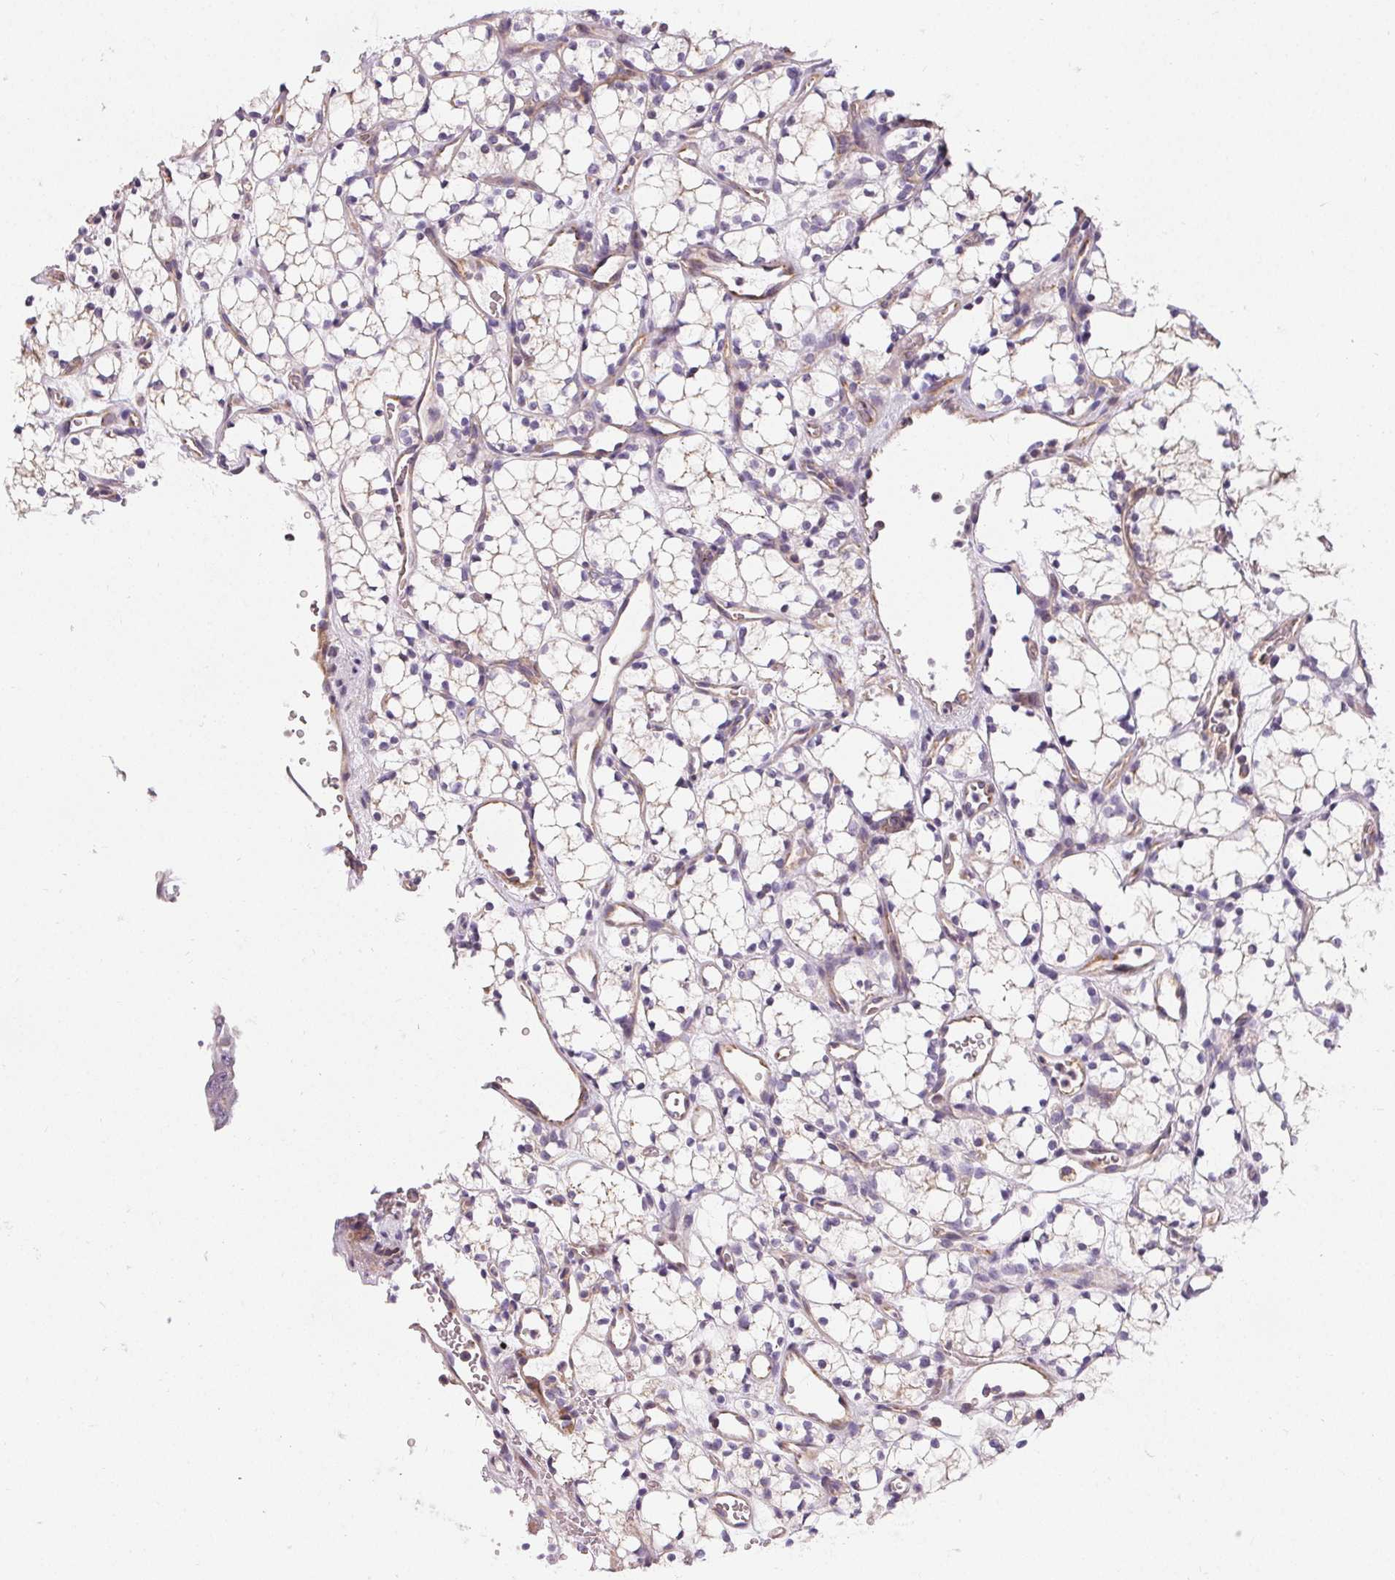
{"staining": {"intensity": "weak", "quantity": "<25%", "location": "cytoplasmic/membranous"}, "tissue": "renal cancer", "cell_type": "Tumor cells", "image_type": "cancer", "snomed": [{"axis": "morphology", "description": "Adenocarcinoma, NOS"}, {"axis": "topography", "description": "Kidney"}], "caption": "Tumor cells show no significant protein staining in renal cancer (adenocarcinoma).", "gene": "APLP1", "patient": {"sex": "female", "age": 69}}